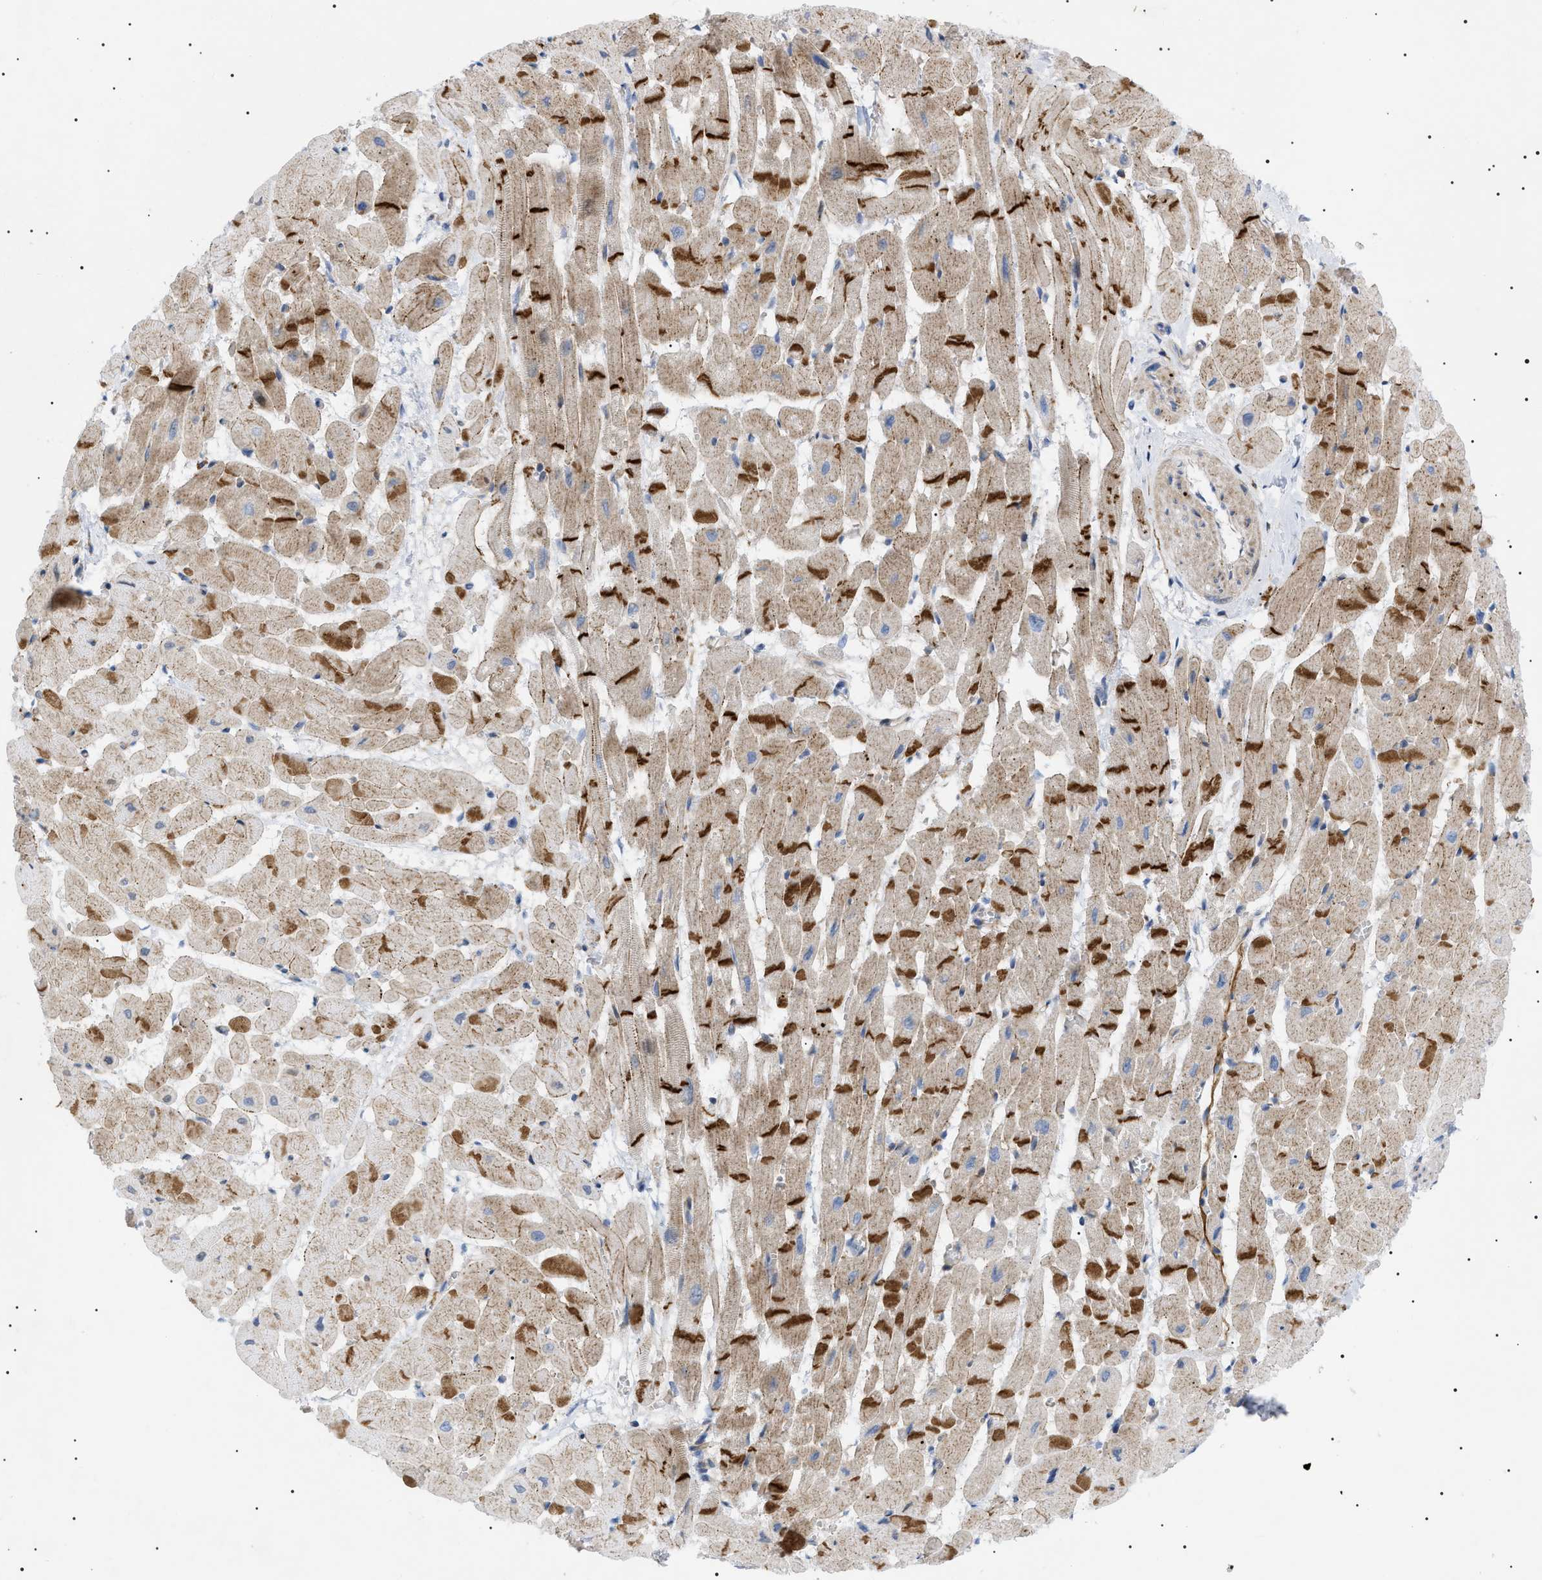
{"staining": {"intensity": "strong", "quantity": ">75%", "location": "cytoplasmic/membranous"}, "tissue": "heart muscle", "cell_type": "Cardiomyocytes", "image_type": "normal", "snomed": [{"axis": "morphology", "description": "Normal tissue, NOS"}, {"axis": "topography", "description": "Heart"}], "caption": "A brown stain shows strong cytoplasmic/membranous positivity of a protein in cardiomyocytes of unremarkable heart muscle.", "gene": "SFXN5", "patient": {"sex": "male", "age": 45}}